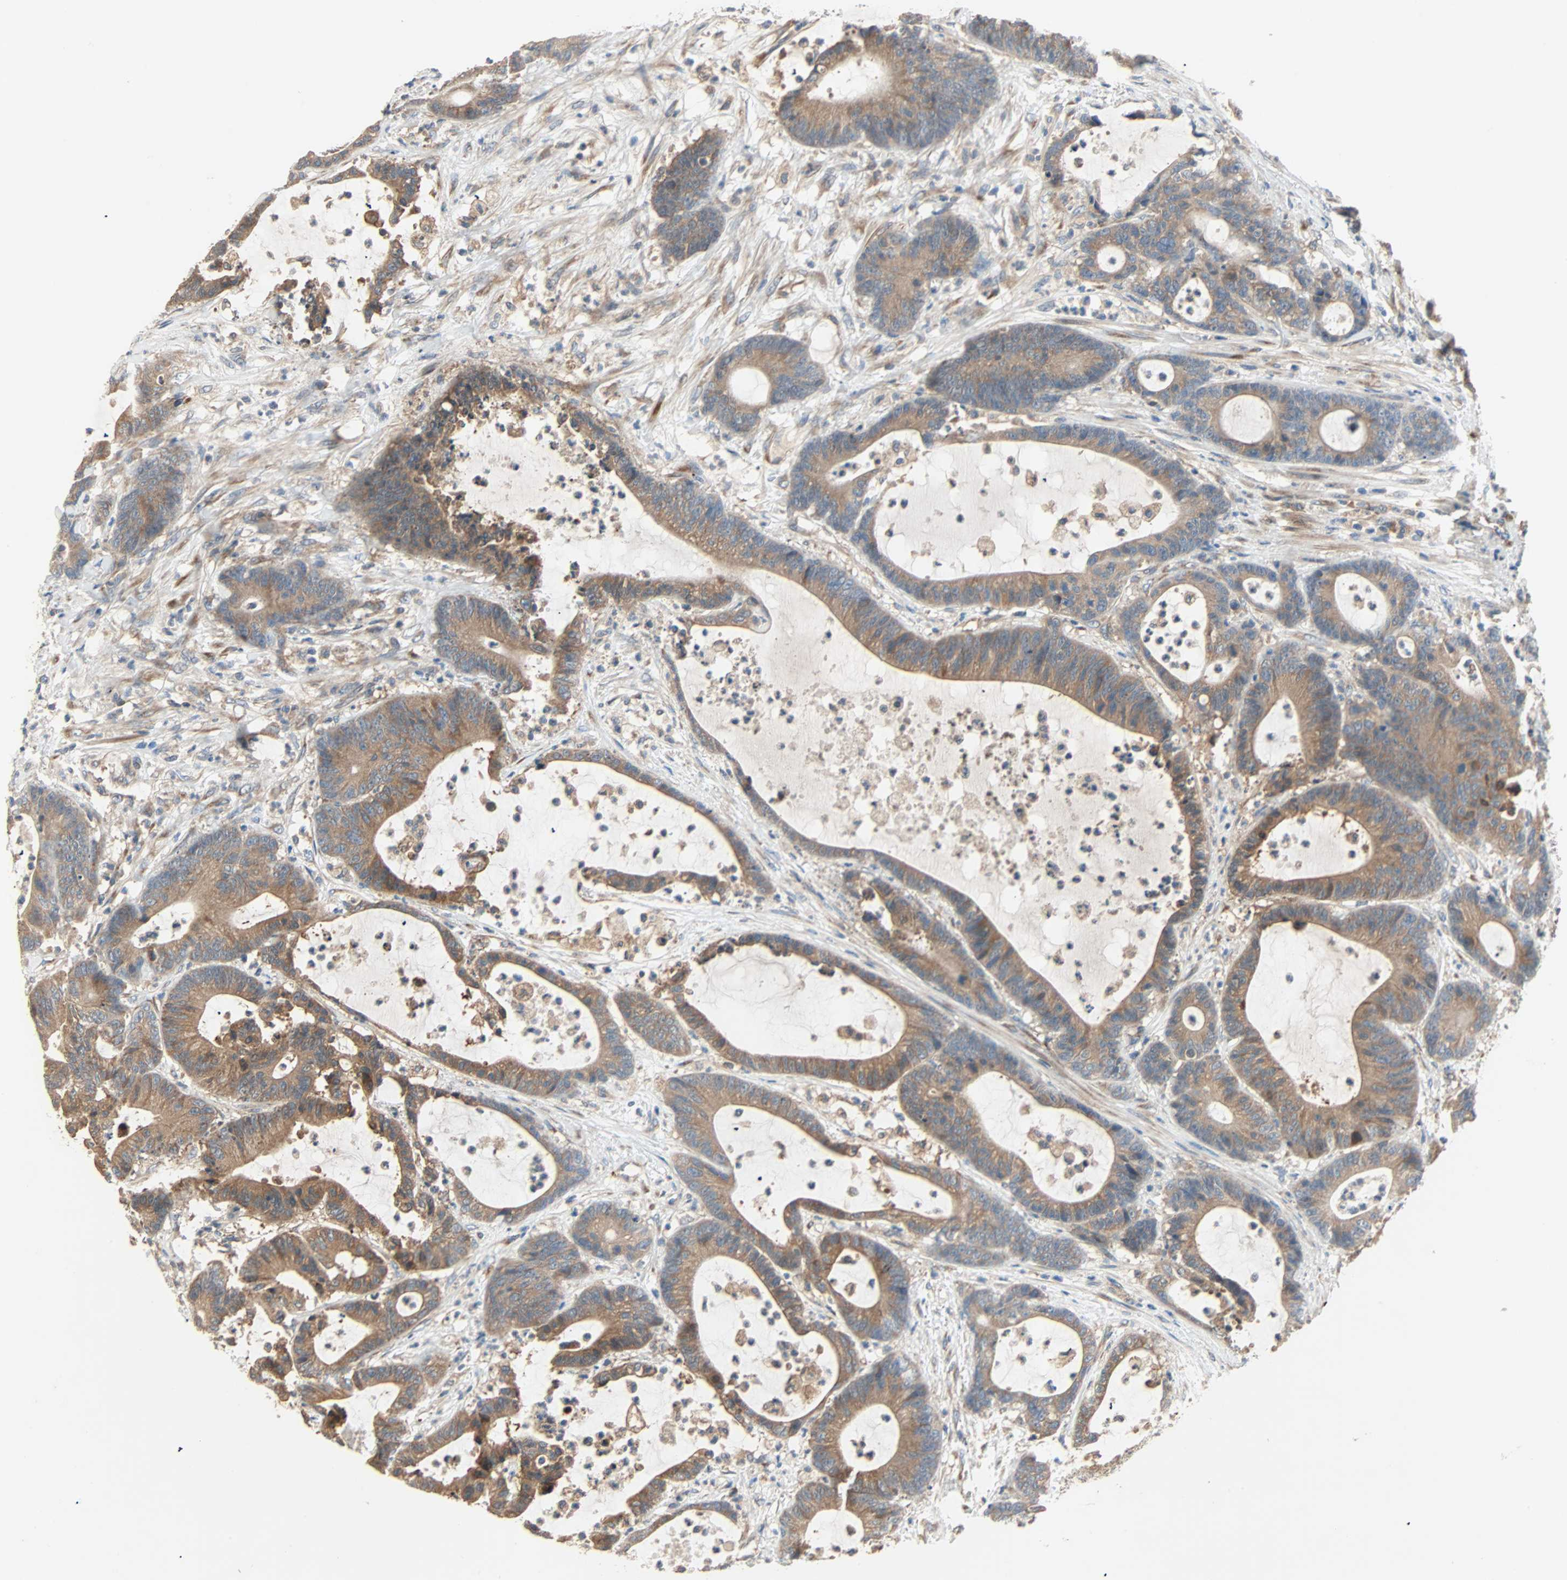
{"staining": {"intensity": "moderate", "quantity": ">75%", "location": "cytoplasmic/membranous"}, "tissue": "colorectal cancer", "cell_type": "Tumor cells", "image_type": "cancer", "snomed": [{"axis": "morphology", "description": "Adenocarcinoma, NOS"}, {"axis": "topography", "description": "Colon"}], "caption": "This image exhibits colorectal adenocarcinoma stained with immunohistochemistry to label a protein in brown. The cytoplasmic/membranous of tumor cells show moderate positivity for the protein. Nuclei are counter-stained blue.", "gene": "XYLT1", "patient": {"sex": "female", "age": 84}}